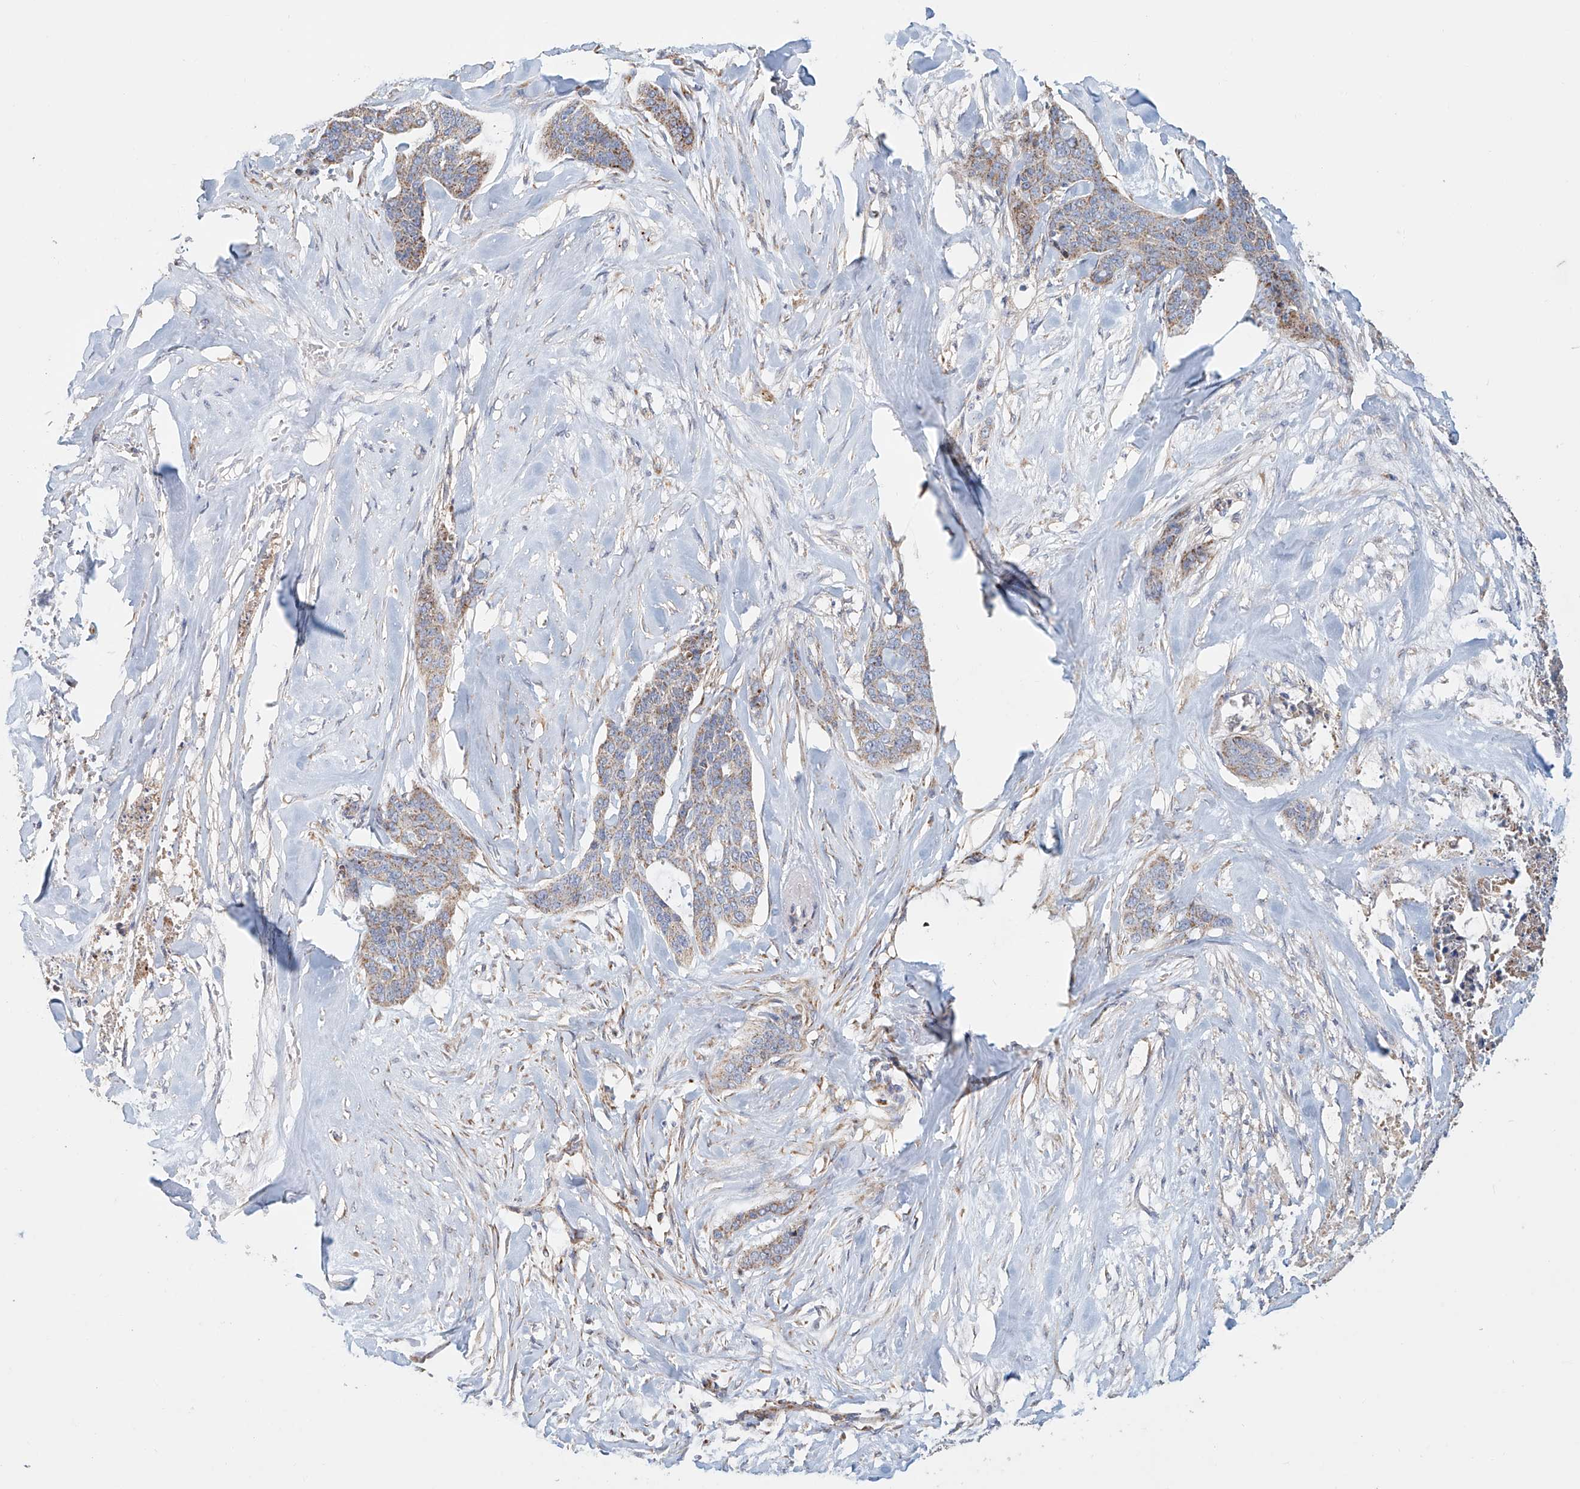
{"staining": {"intensity": "weak", "quantity": "25%-75%", "location": "cytoplasmic/membranous"}, "tissue": "skin cancer", "cell_type": "Tumor cells", "image_type": "cancer", "snomed": [{"axis": "morphology", "description": "Basal cell carcinoma"}, {"axis": "topography", "description": "Skin"}], "caption": "Immunohistochemistry (DAB (3,3'-diaminobenzidine)) staining of human basal cell carcinoma (skin) reveals weak cytoplasmic/membranous protein positivity in approximately 25%-75% of tumor cells.", "gene": "MCL1", "patient": {"sex": "female", "age": 64}}